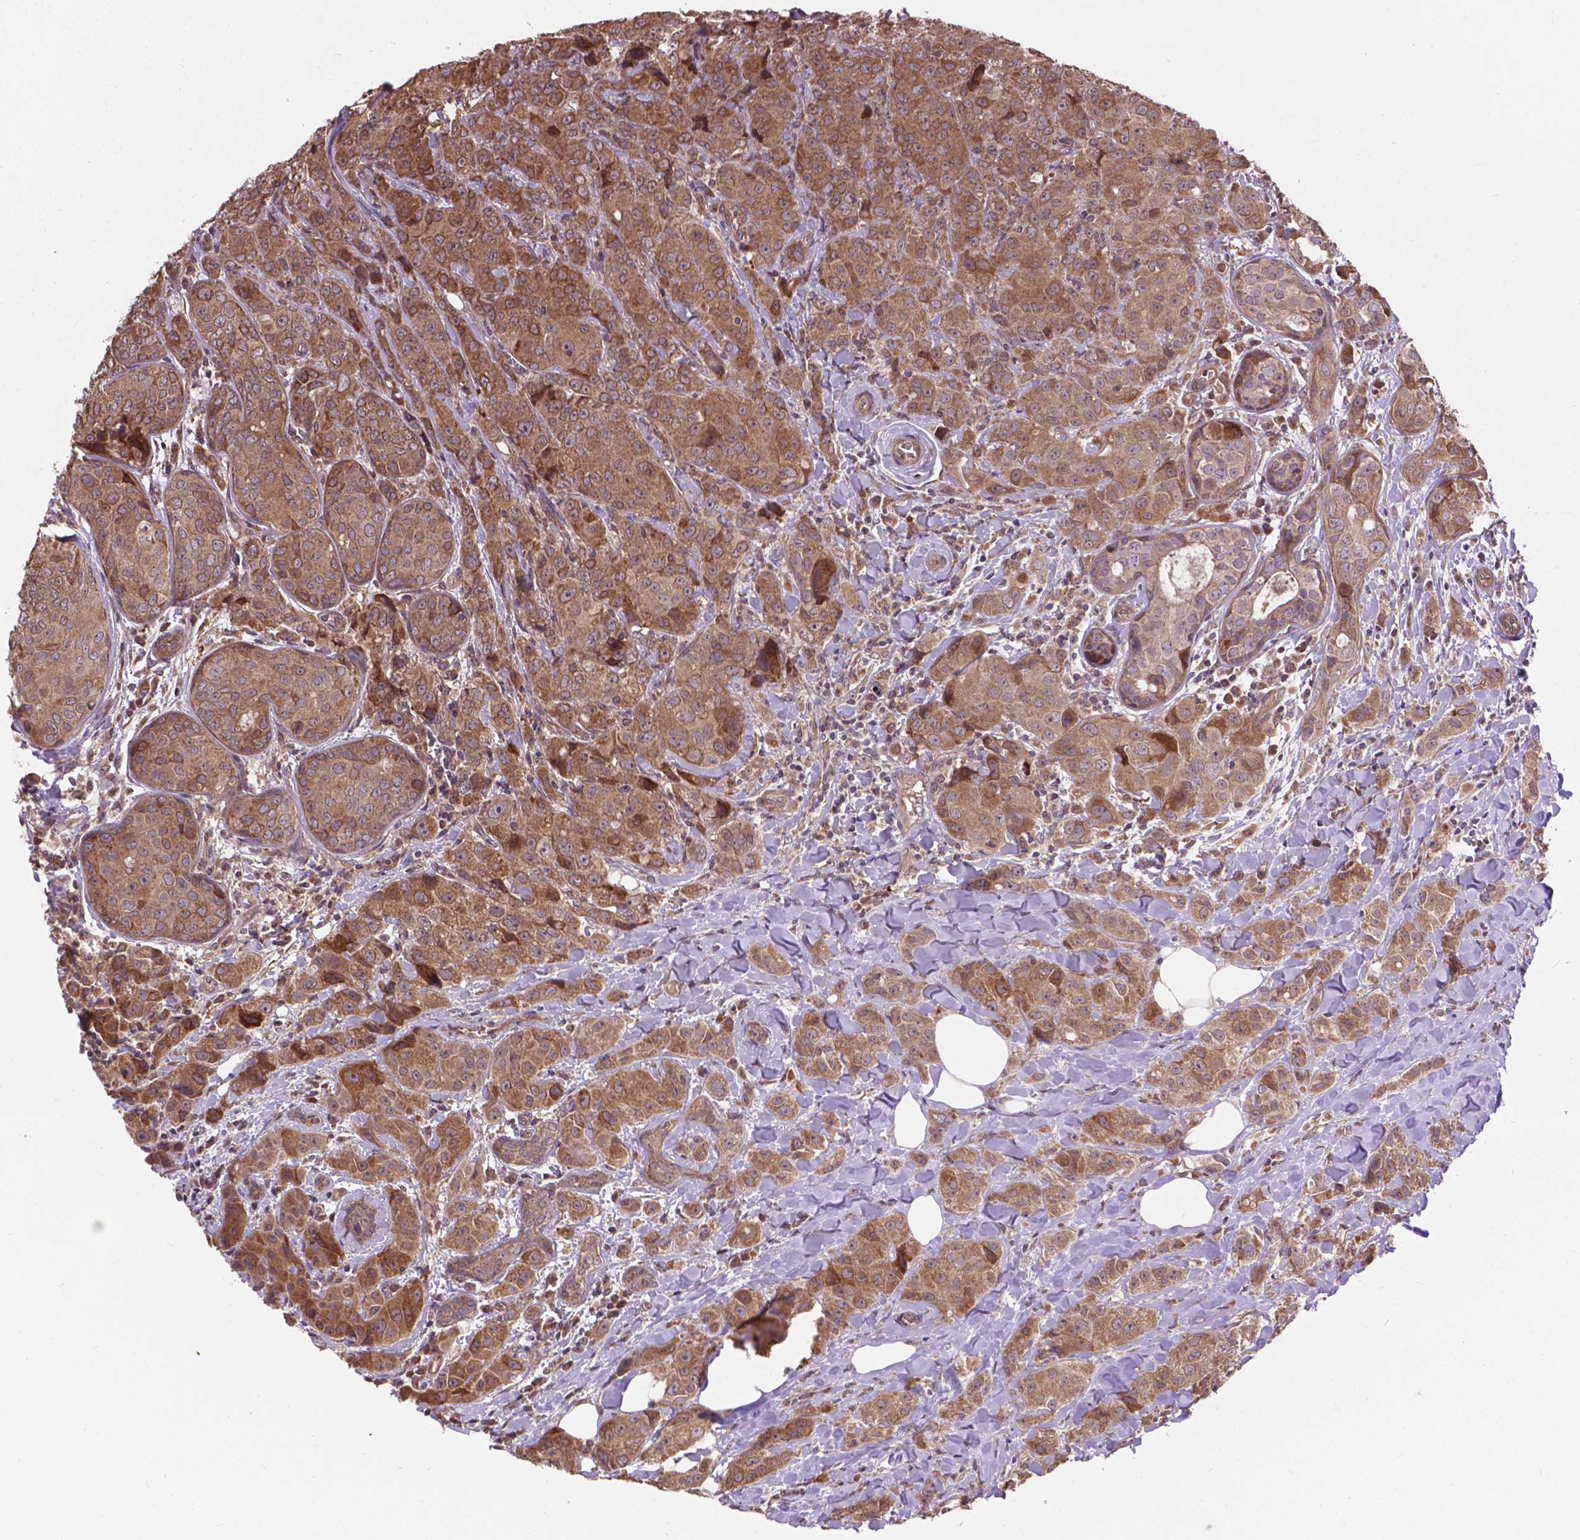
{"staining": {"intensity": "moderate", "quantity": ">75%", "location": "cytoplasmic/membranous"}, "tissue": "breast cancer", "cell_type": "Tumor cells", "image_type": "cancer", "snomed": [{"axis": "morphology", "description": "Duct carcinoma"}, {"axis": "topography", "description": "Breast"}], "caption": "A histopathology image of breast cancer (intraductal carcinoma) stained for a protein displays moderate cytoplasmic/membranous brown staining in tumor cells.", "gene": "ZNF616", "patient": {"sex": "female", "age": 43}}